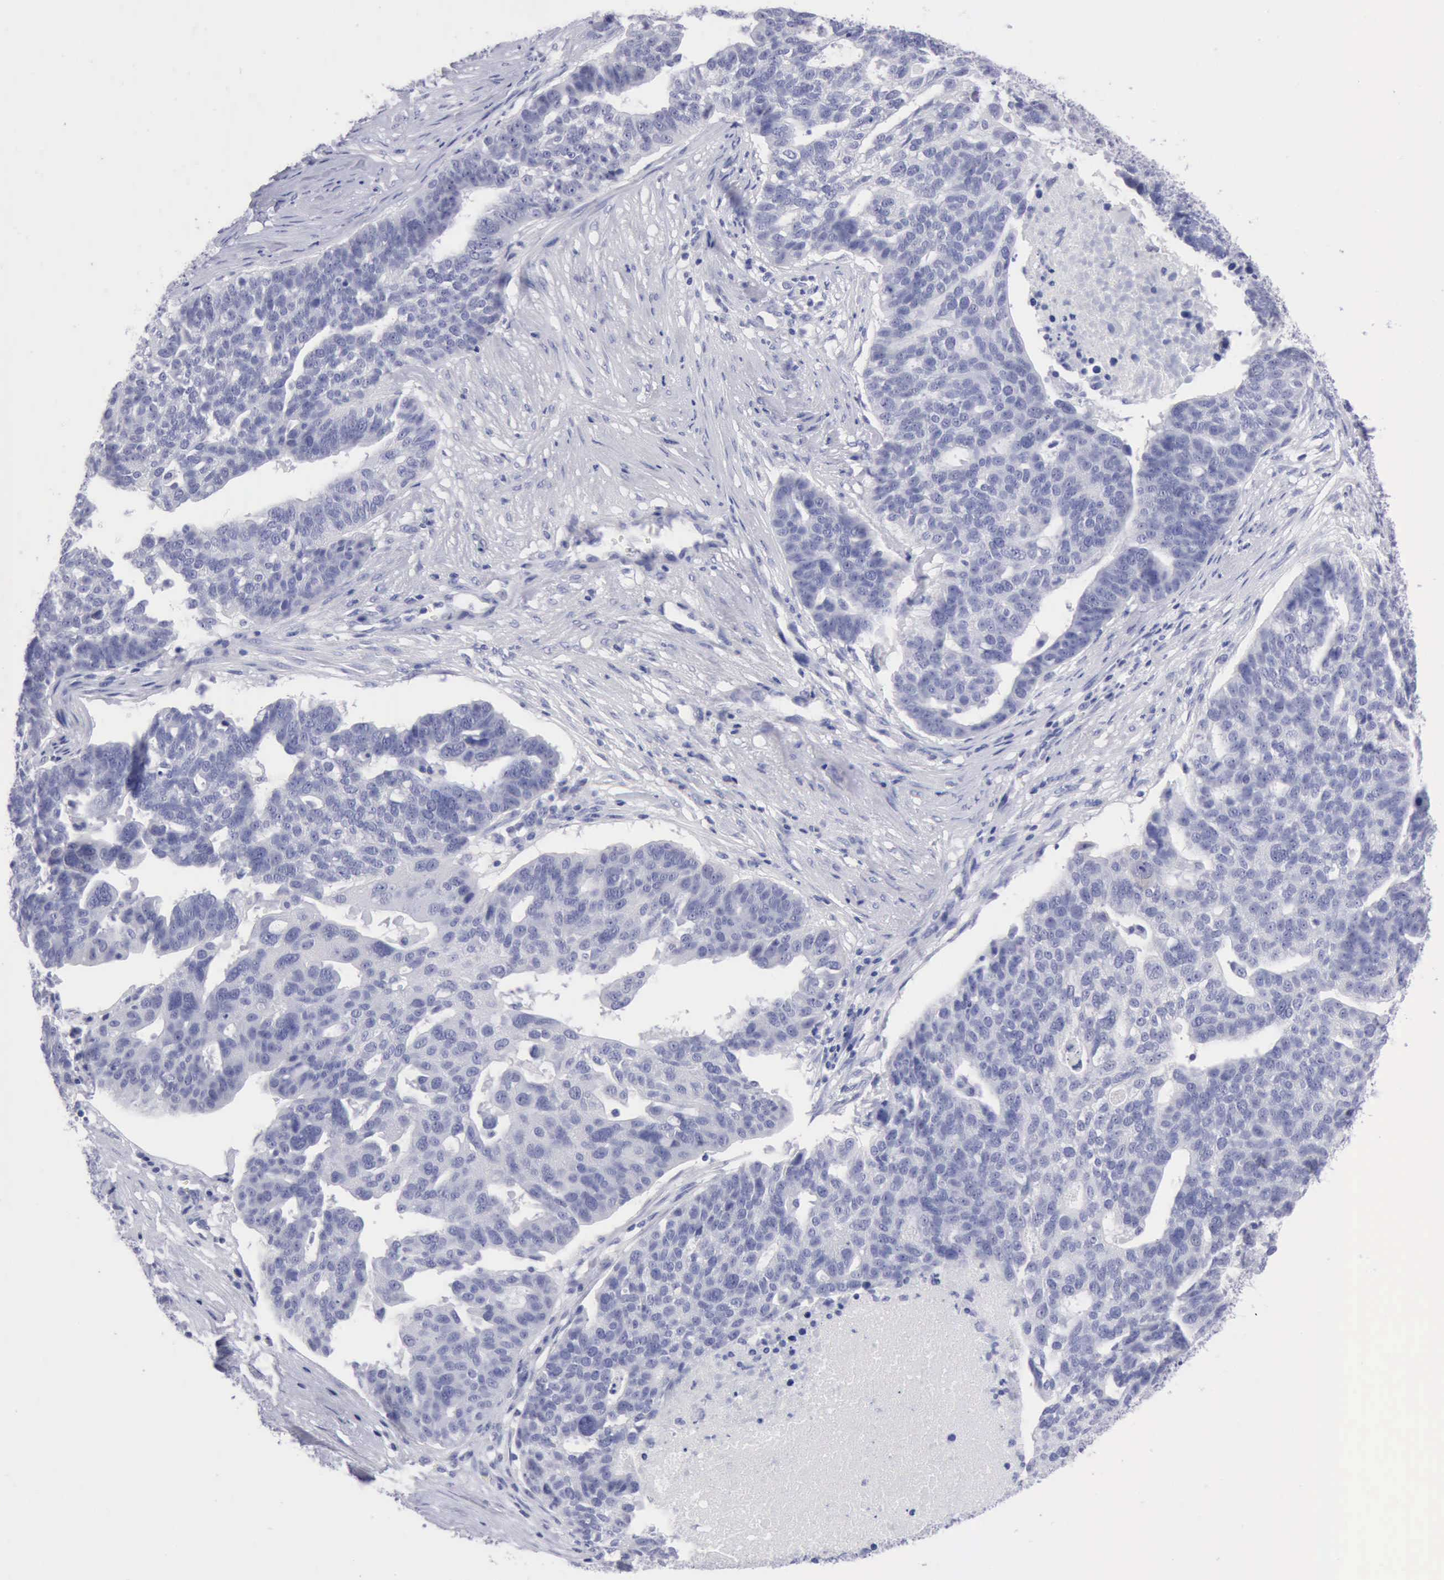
{"staining": {"intensity": "negative", "quantity": "none", "location": "none"}, "tissue": "ovarian cancer", "cell_type": "Tumor cells", "image_type": "cancer", "snomed": [{"axis": "morphology", "description": "Cystadenocarcinoma, serous, NOS"}, {"axis": "topography", "description": "Ovary"}], "caption": "Immunohistochemical staining of human ovarian cancer demonstrates no significant staining in tumor cells. (DAB (3,3'-diaminobenzidine) IHC with hematoxylin counter stain).", "gene": "ANGEL1", "patient": {"sex": "female", "age": 59}}